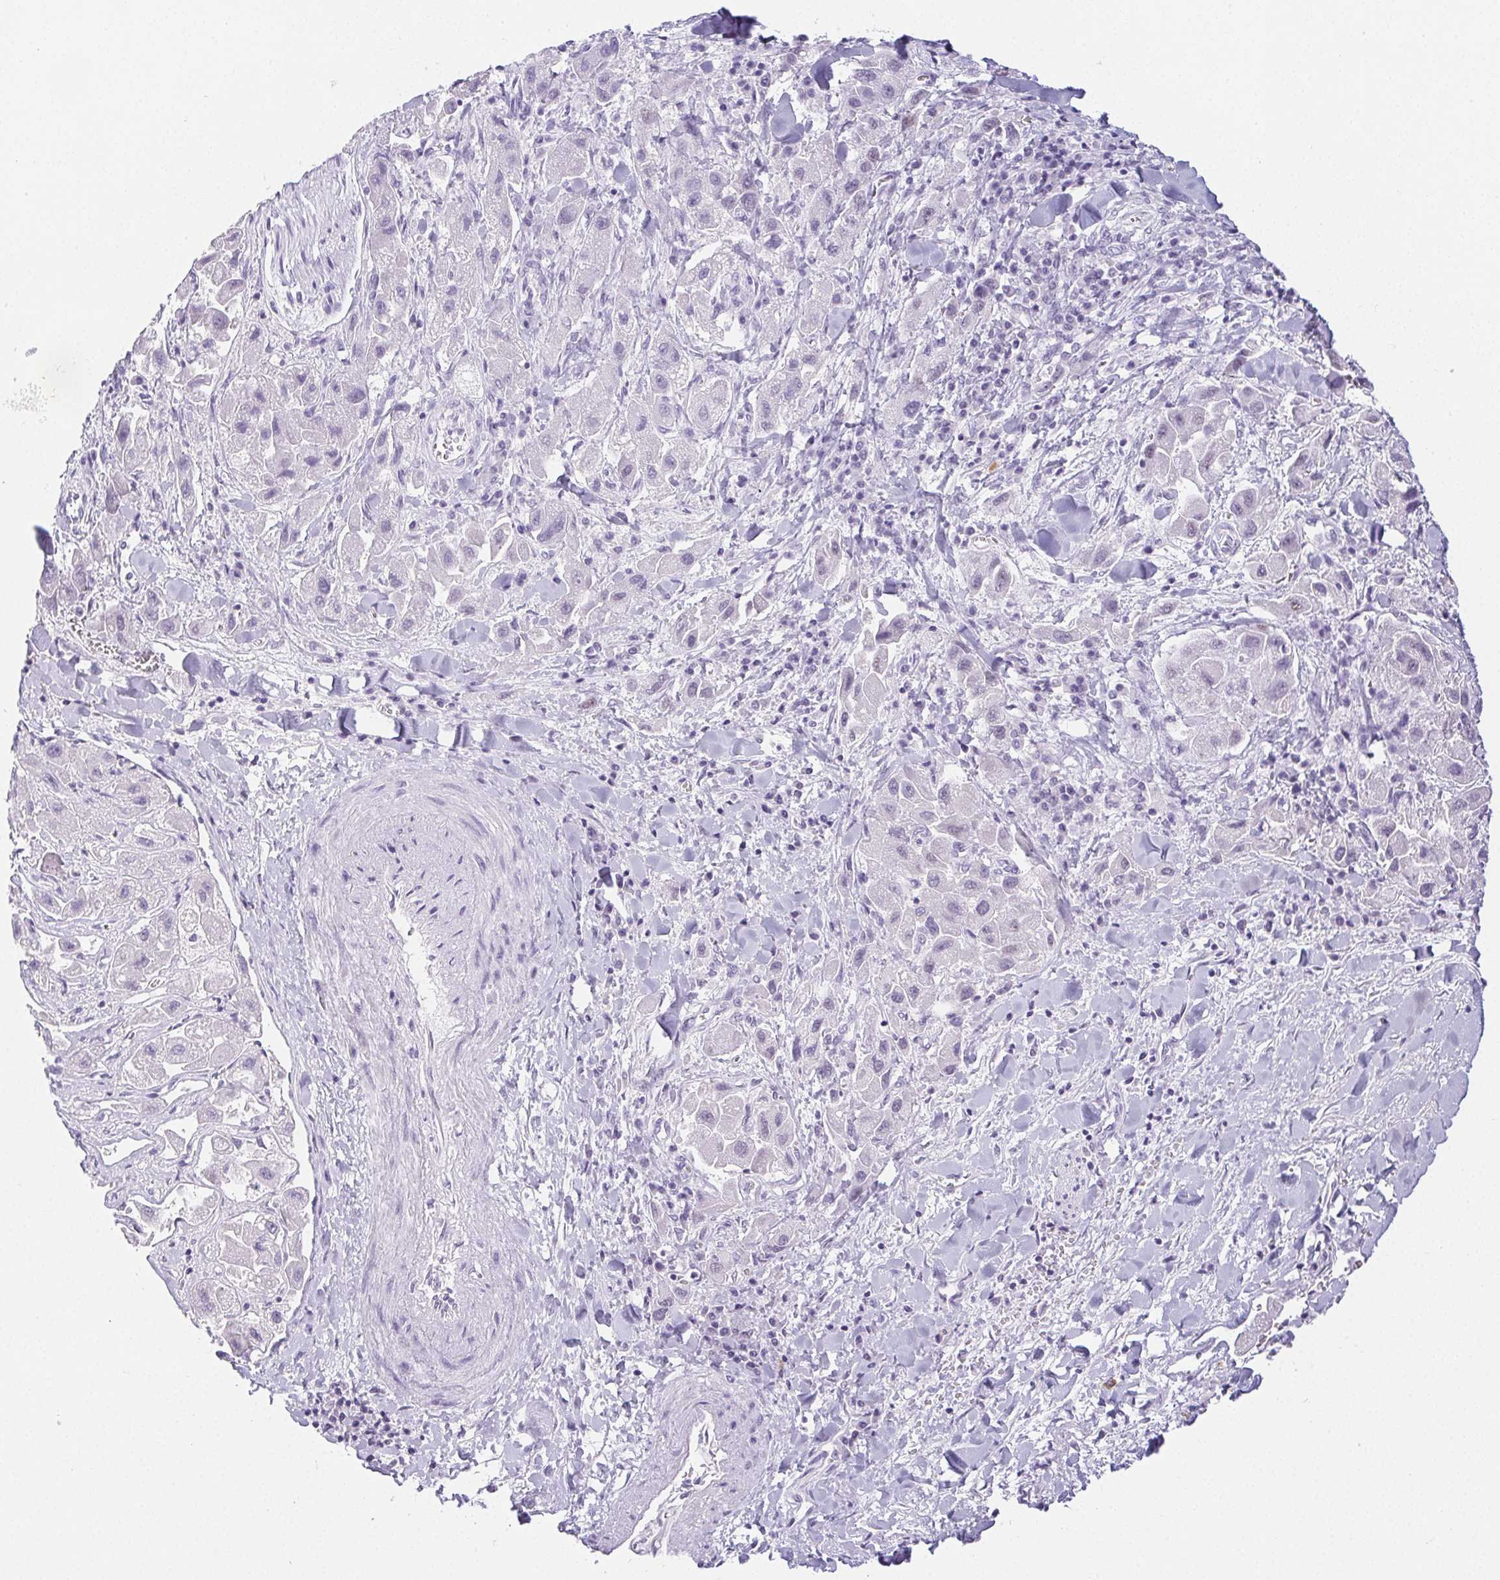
{"staining": {"intensity": "negative", "quantity": "none", "location": "none"}, "tissue": "liver cancer", "cell_type": "Tumor cells", "image_type": "cancer", "snomed": [{"axis": "morphology", "description": "Carcinoma, Hepatocellular, NOS"}, {"axis": "topography", "description": "Liver"}], "caption": "Immunohistochemistry (IHC) photomicrograph of neoplastic tissue: liver cancer (hepatocellular carcinoma) stained with DAB (3,3'-diaminobenzidine) demonstrates no significant protein staining in tumor cells.", "gene": "ST8SIA3", "patient": {"sex": "male", "age": 24}}